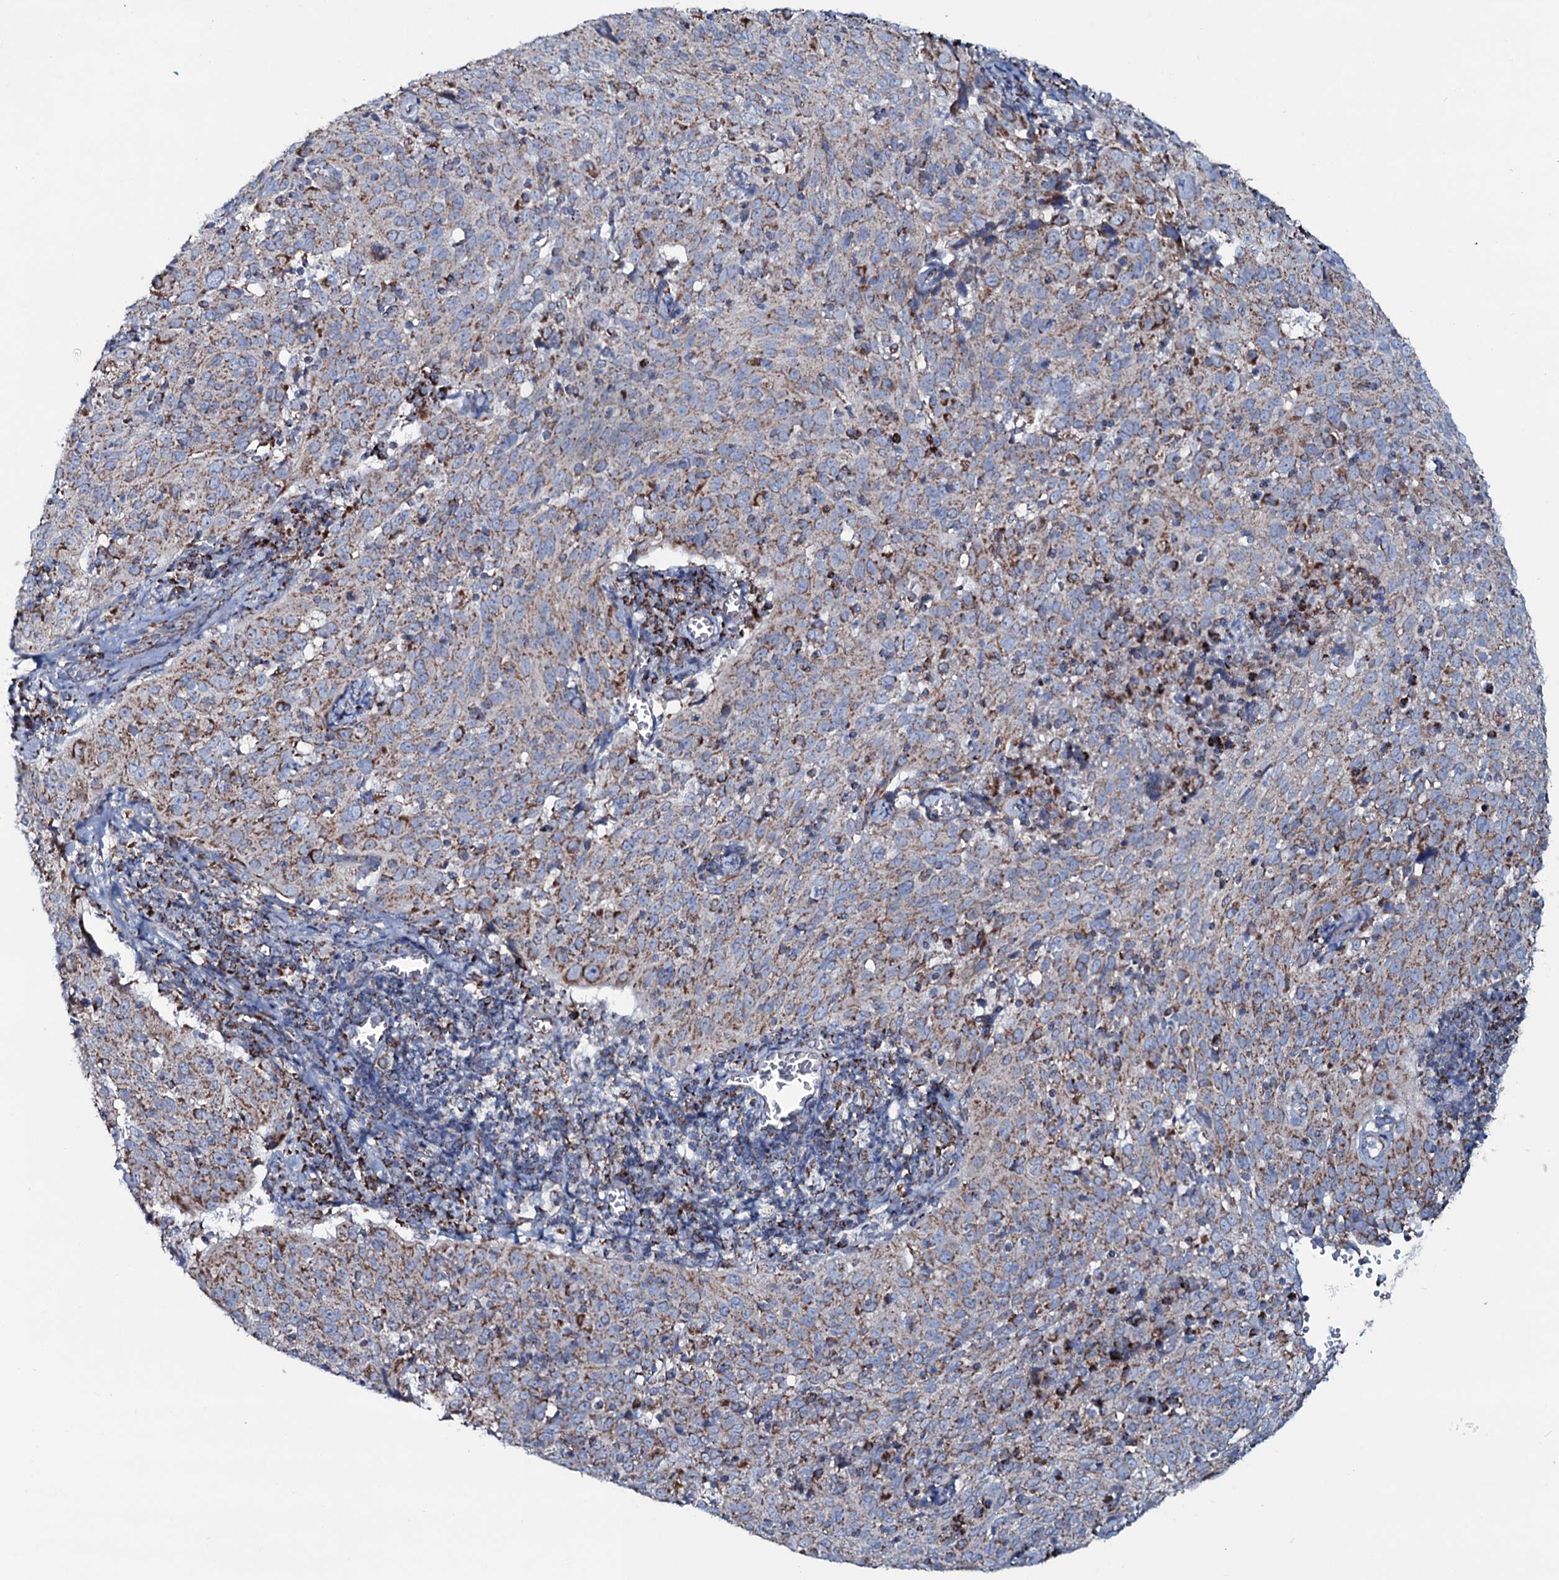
{"staining": {"intensity": "moderate", "quantity": ">75%", "location": "cytoplasmic/membranous"}, "tissue": "cervical cancer", "cell_type": "Tumor cells", "image_type": "cancer", "snomed": [{"axis": "morphology", "description": "Squamous cell carcinoma, NOS"}, {"axis": "topography", "description": "Cervix"}], "caption": "Protein analysis of squamous cell carcinoma (cervical) tissue exhibits moderate cytoplasmic/membranous staining in about >75% of tumor cells. The staining was performed using DAB (3,3'-diaminobenzidine) to visualize the protein expression in brown, while the nuclei were stained in blue with hematoxylin (Magnification: 20x).", "gene": "MRPS35", "patient": {"sex": "female", "age": 31}}